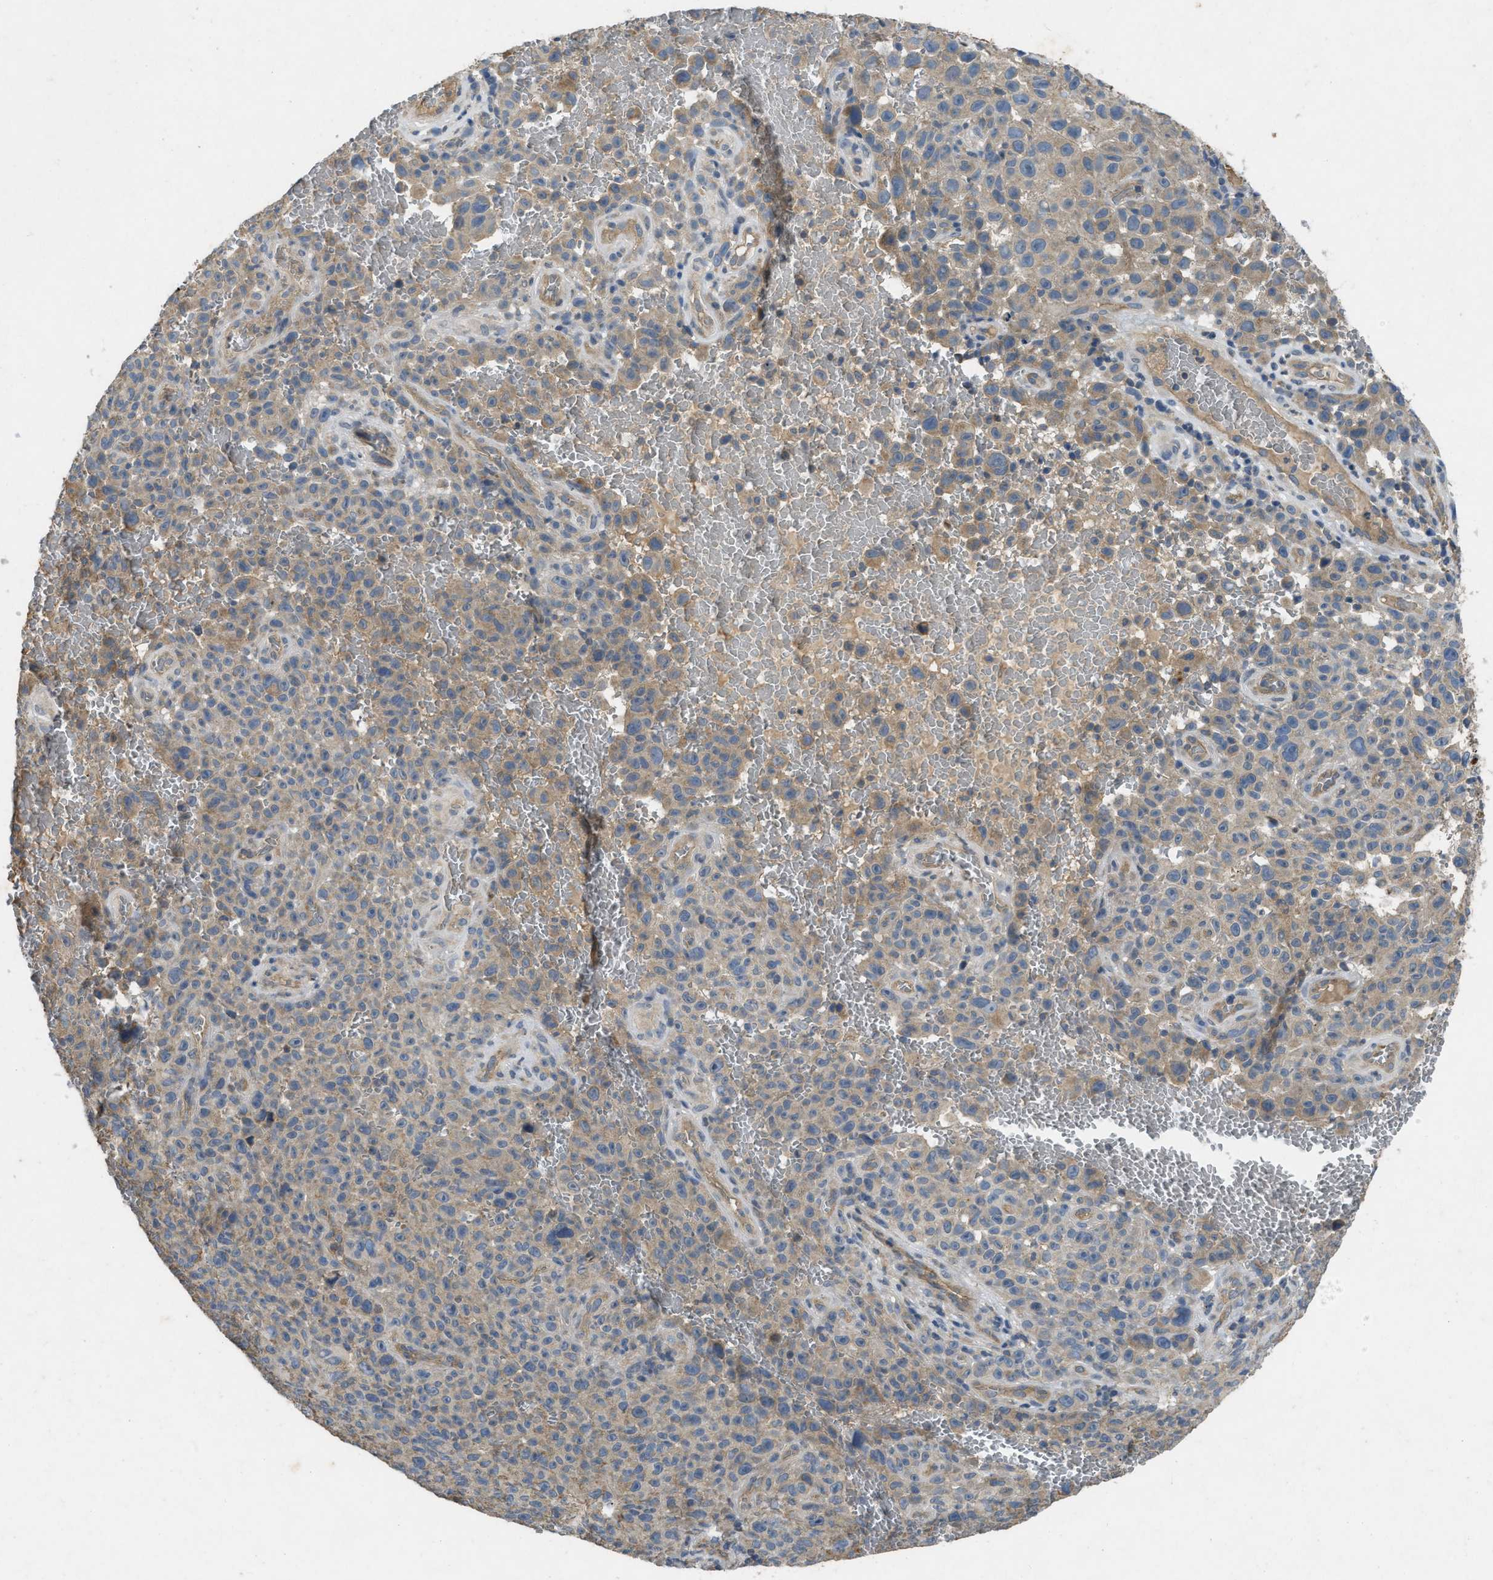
{"staining": {"intensity": "weak", "quantity": ">75%", "location": "cytoplasmic/membranous"}, "tissue": "melanoma", "cell_type": "Tumor cells", "image_type": "cancer", "snomed": [{"axis": "morphology", "description": "Malignant melanoma, NOS"}, {"axis": "topography", "description": "Skin"}], "caption": "Immunohistochemical staining of human malignant melanoma exhibits low levels of weak cytoplasmic/membranous positivity in approximately >75% of tumor cells. The staining was performed using DAB (3,3'-diaminobenzidine), with brown indicating positive protein expression. Nuclei are stained blue with hematoxylin.", "gene": "PPP3CA", "patient": {"sex": "female", "age": 82}}